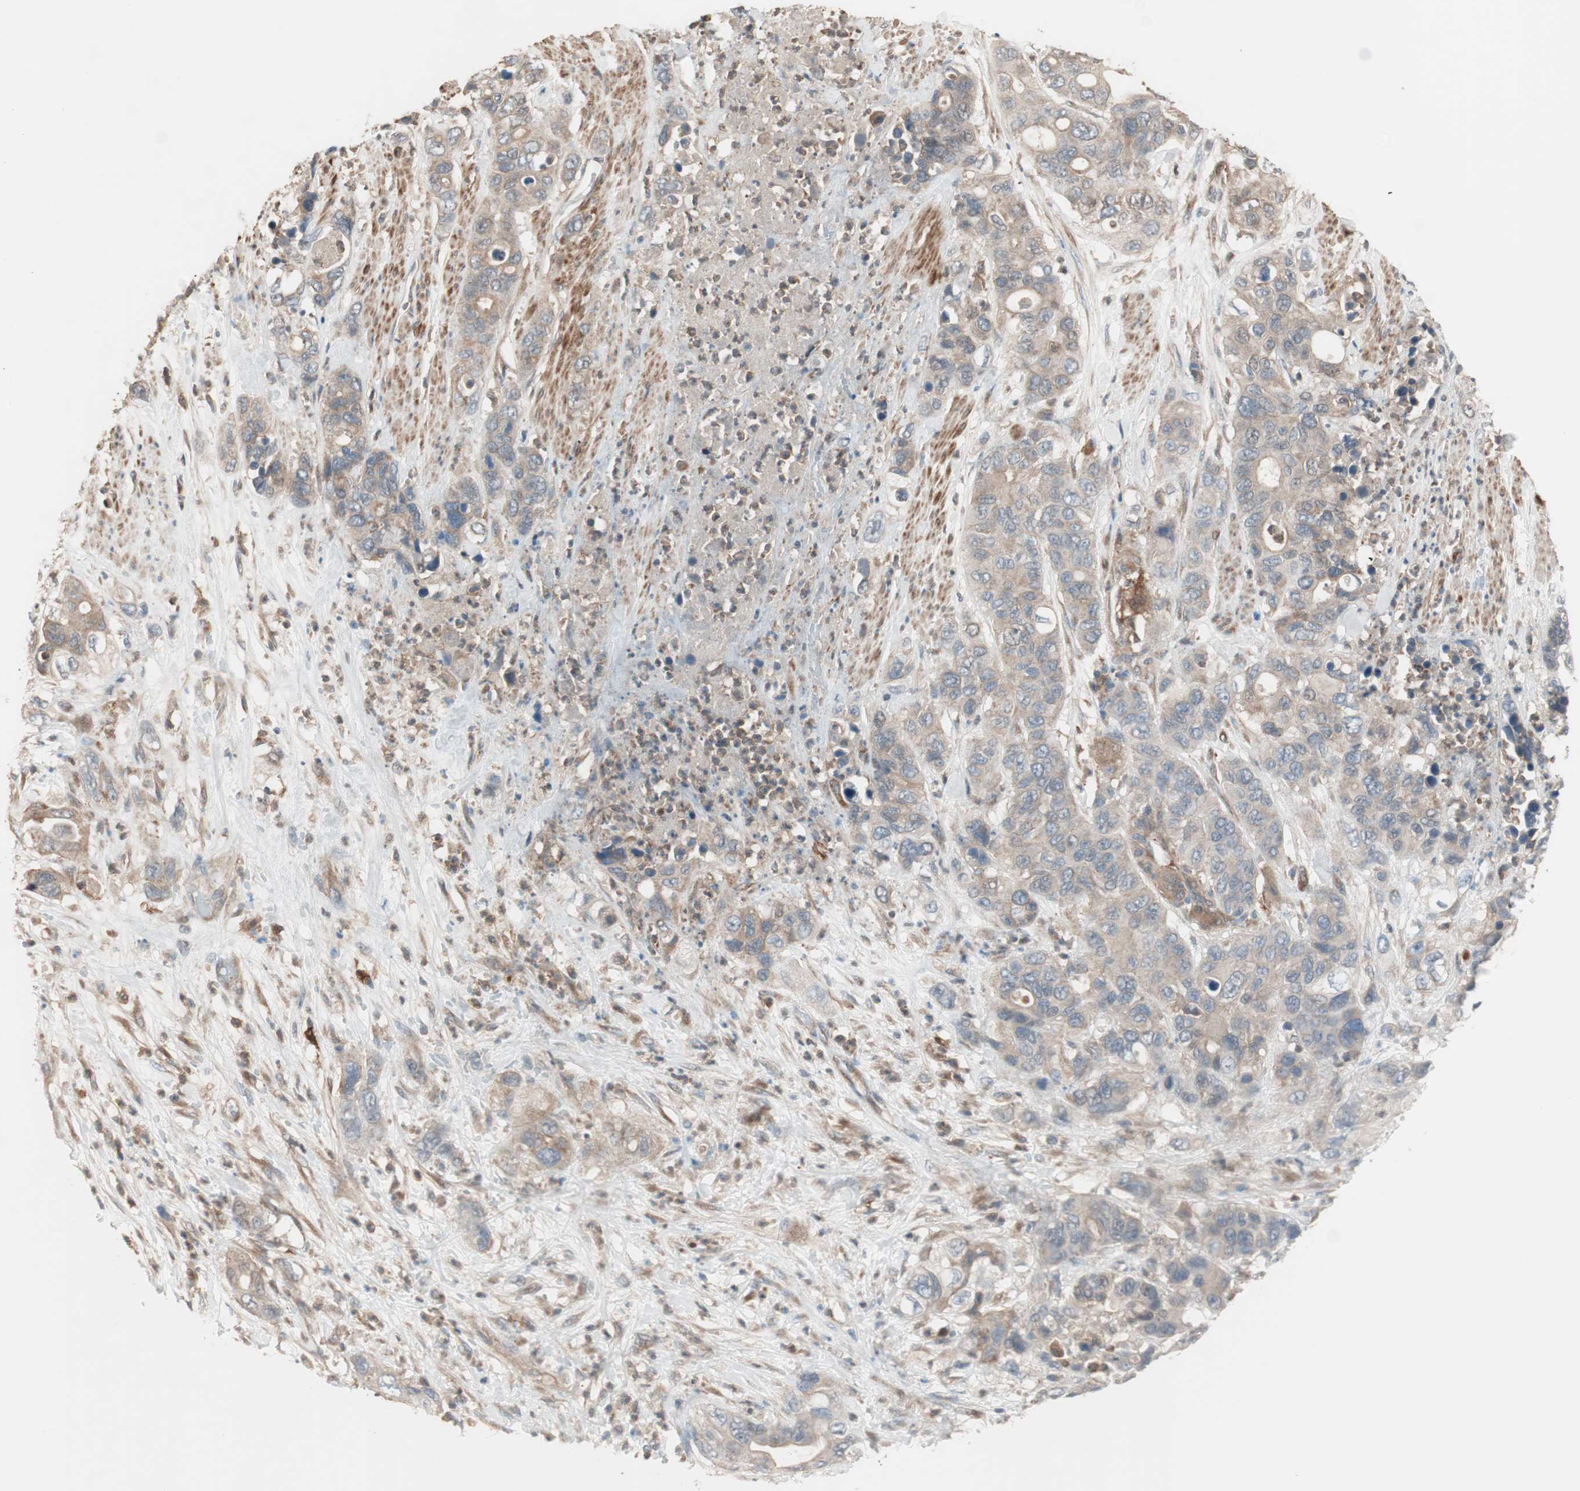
{"staining": {"intensity": "moderate", "quantity": ">75%", "location": "cytoplasmic/membranous"}, "tissue": "pancreatic cancer", "cell_type": "Tumor cells", "image_type": "cancer", "snomed": [{"axis": "morphology", "description": "Adenocarcinoma, NOS"}, {"axis": "topography", "description": "Pancreas"}], "caption": "High-power microscopy captured an immunohistochemistry photomicrograph of pancreatic adenocarcinoma, revealing moderate cytoplasmic/membranous positivity in approximately >75% of tumor cells.", "gene": "STAB1", "patient": {"sex": "female", "age": 71}}